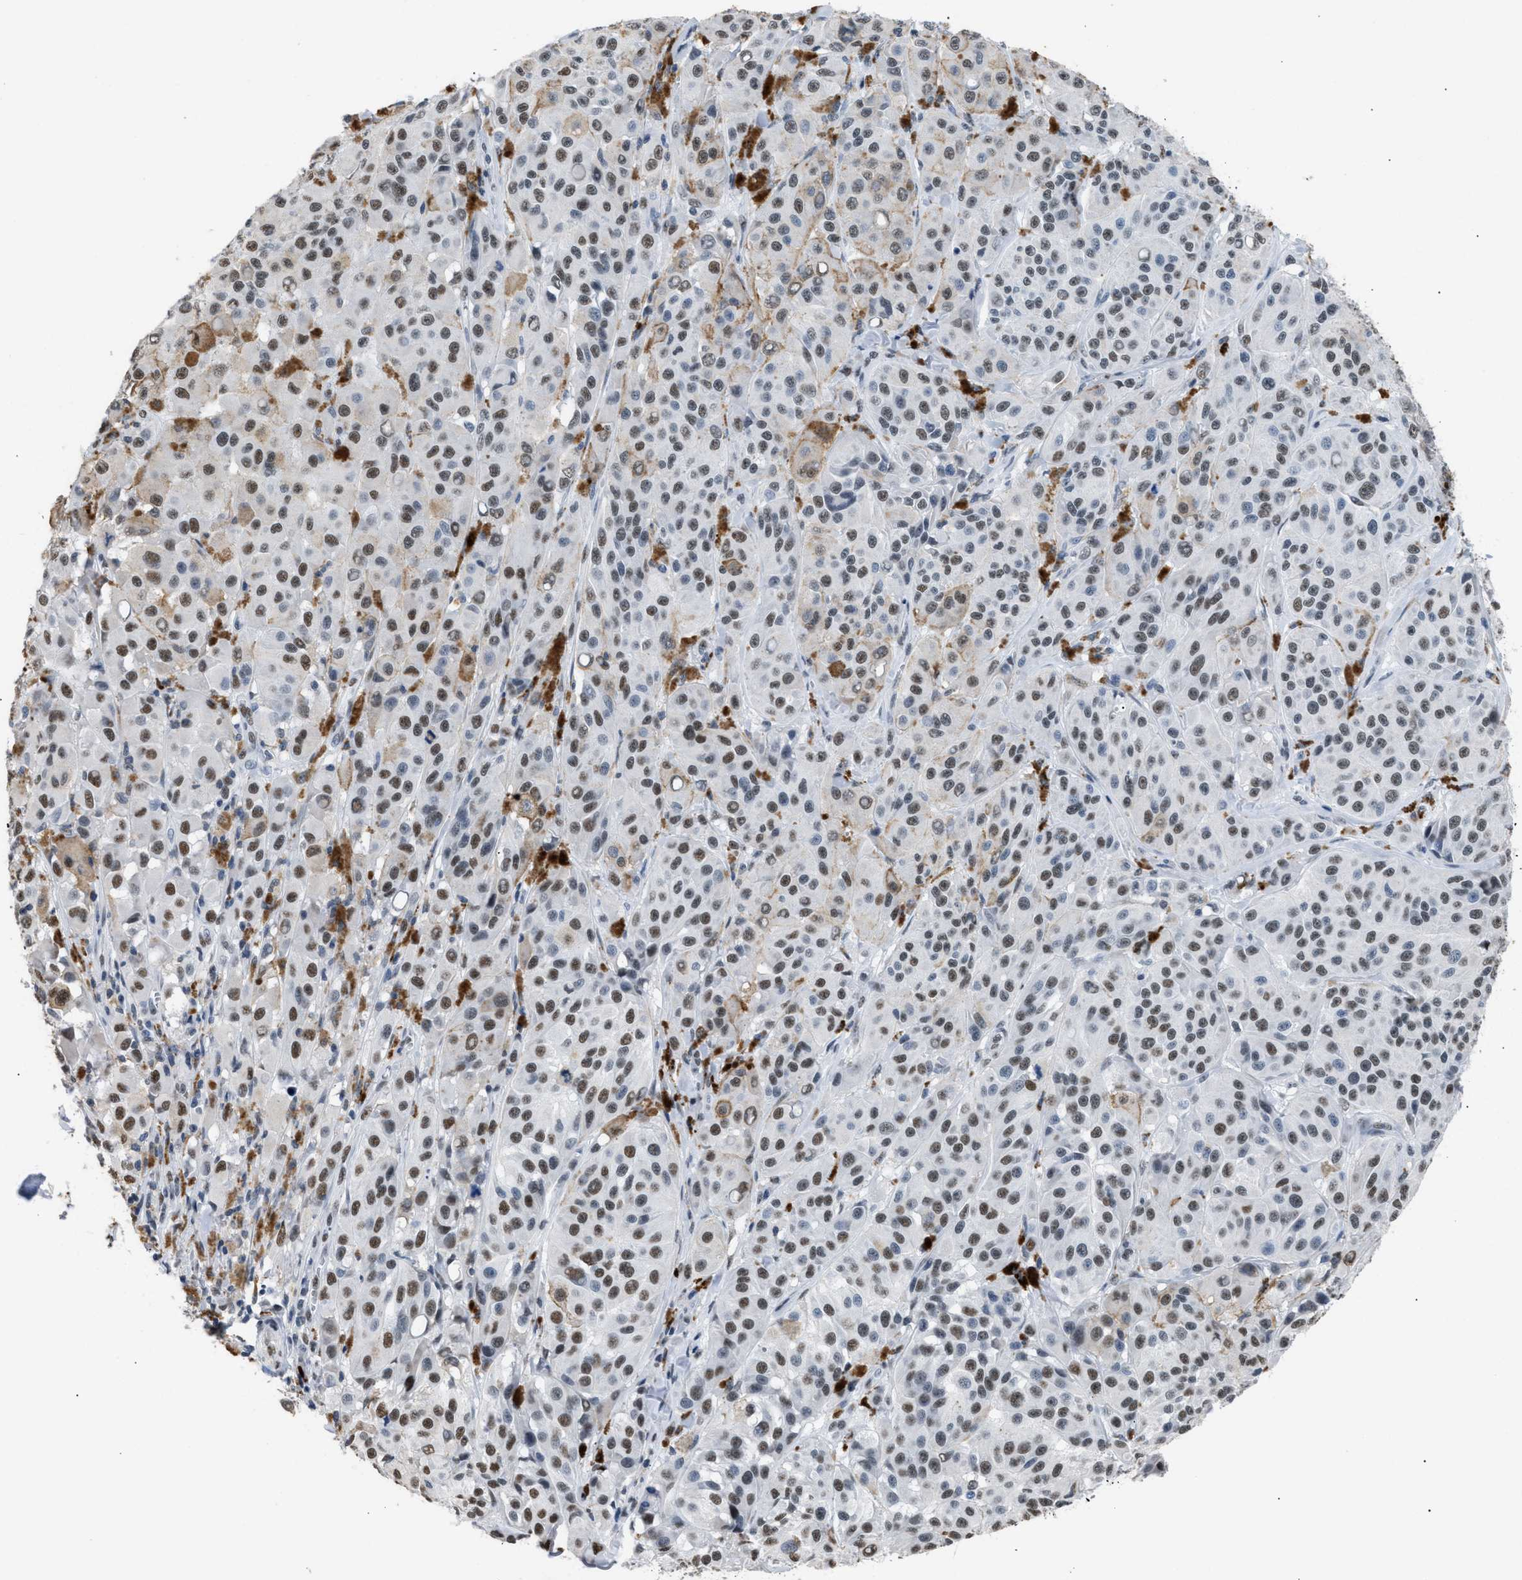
{"staining": {"intensity": "moderate", "quantity": "25%-75%", "location": "cytoplasmic/membranous,nuclear"}, "tissue": "melanoma", "cell_type": "Tumor cells", "image_type": "cancer", "snomed": [{"axis": "morphology", "description": "Malignant melanoma, NOS"}, {"axis": "topography", "description": "Skin"}], "caption": "Melanoma stained with a protein marker reveals moderate staining in tumor cells.", "gene": "KCNC3", "patient": {"sex": "male", "age": 84}}